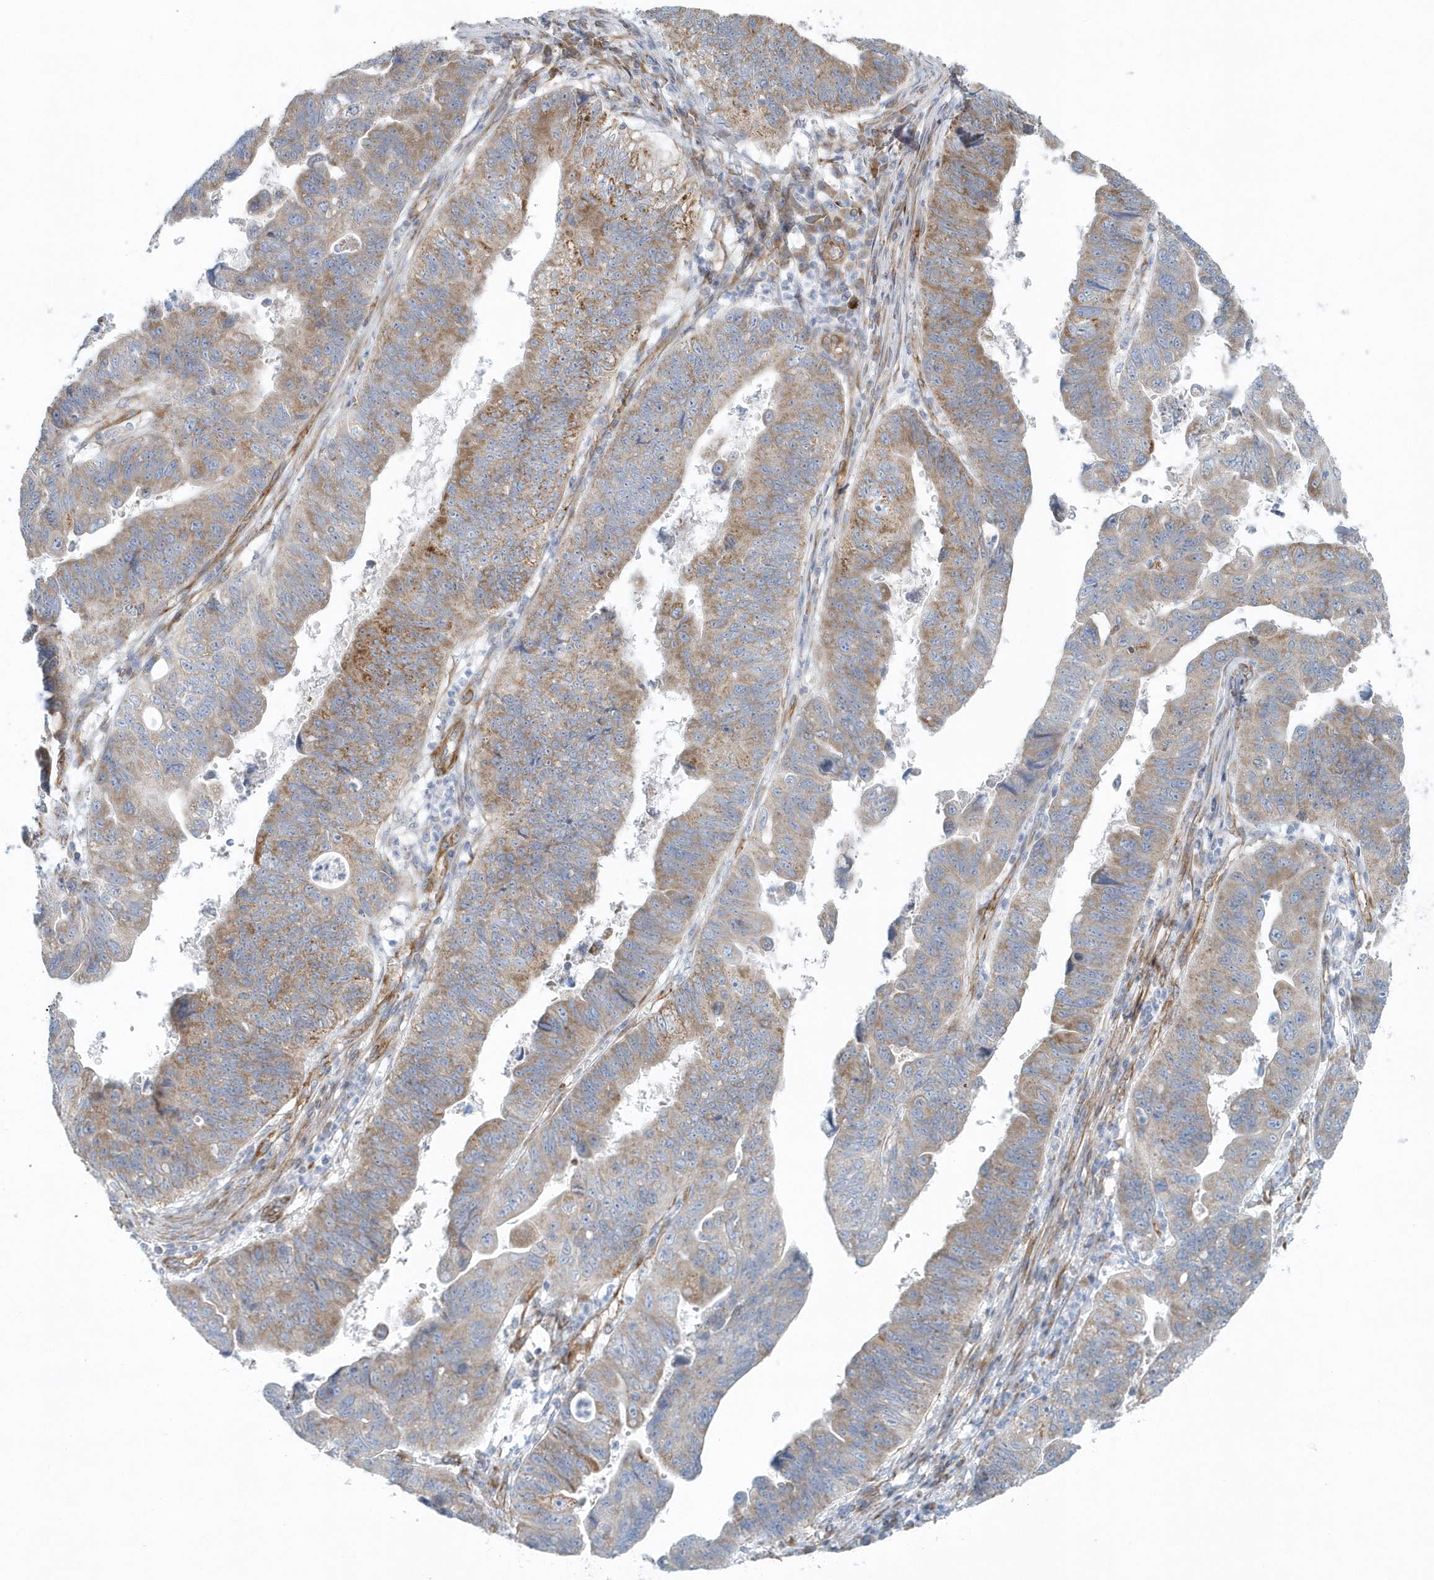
{"staining": {"intensity": "moderate", "quantity": "25%-75%", "location": "cytoplasmic/membranous"}, "tissue": "stomach cancer", "cell_type": "Tumor cells", "image_type": "cancer", "snomed": [{"axis": "morphology", "description": "Adenocarcinoma, NOS"}, {"axis": "topography", "description": "Stomach"}], "caption": "There is medium levels of moderate cytoplasmic/membranous positivity in tumor cells of stomach adenocarcinoma, as demonstrated by immunohistochemical staining (brown color).", "gene": "GPR152", "patient": {"sex": "male", "age": 59}}